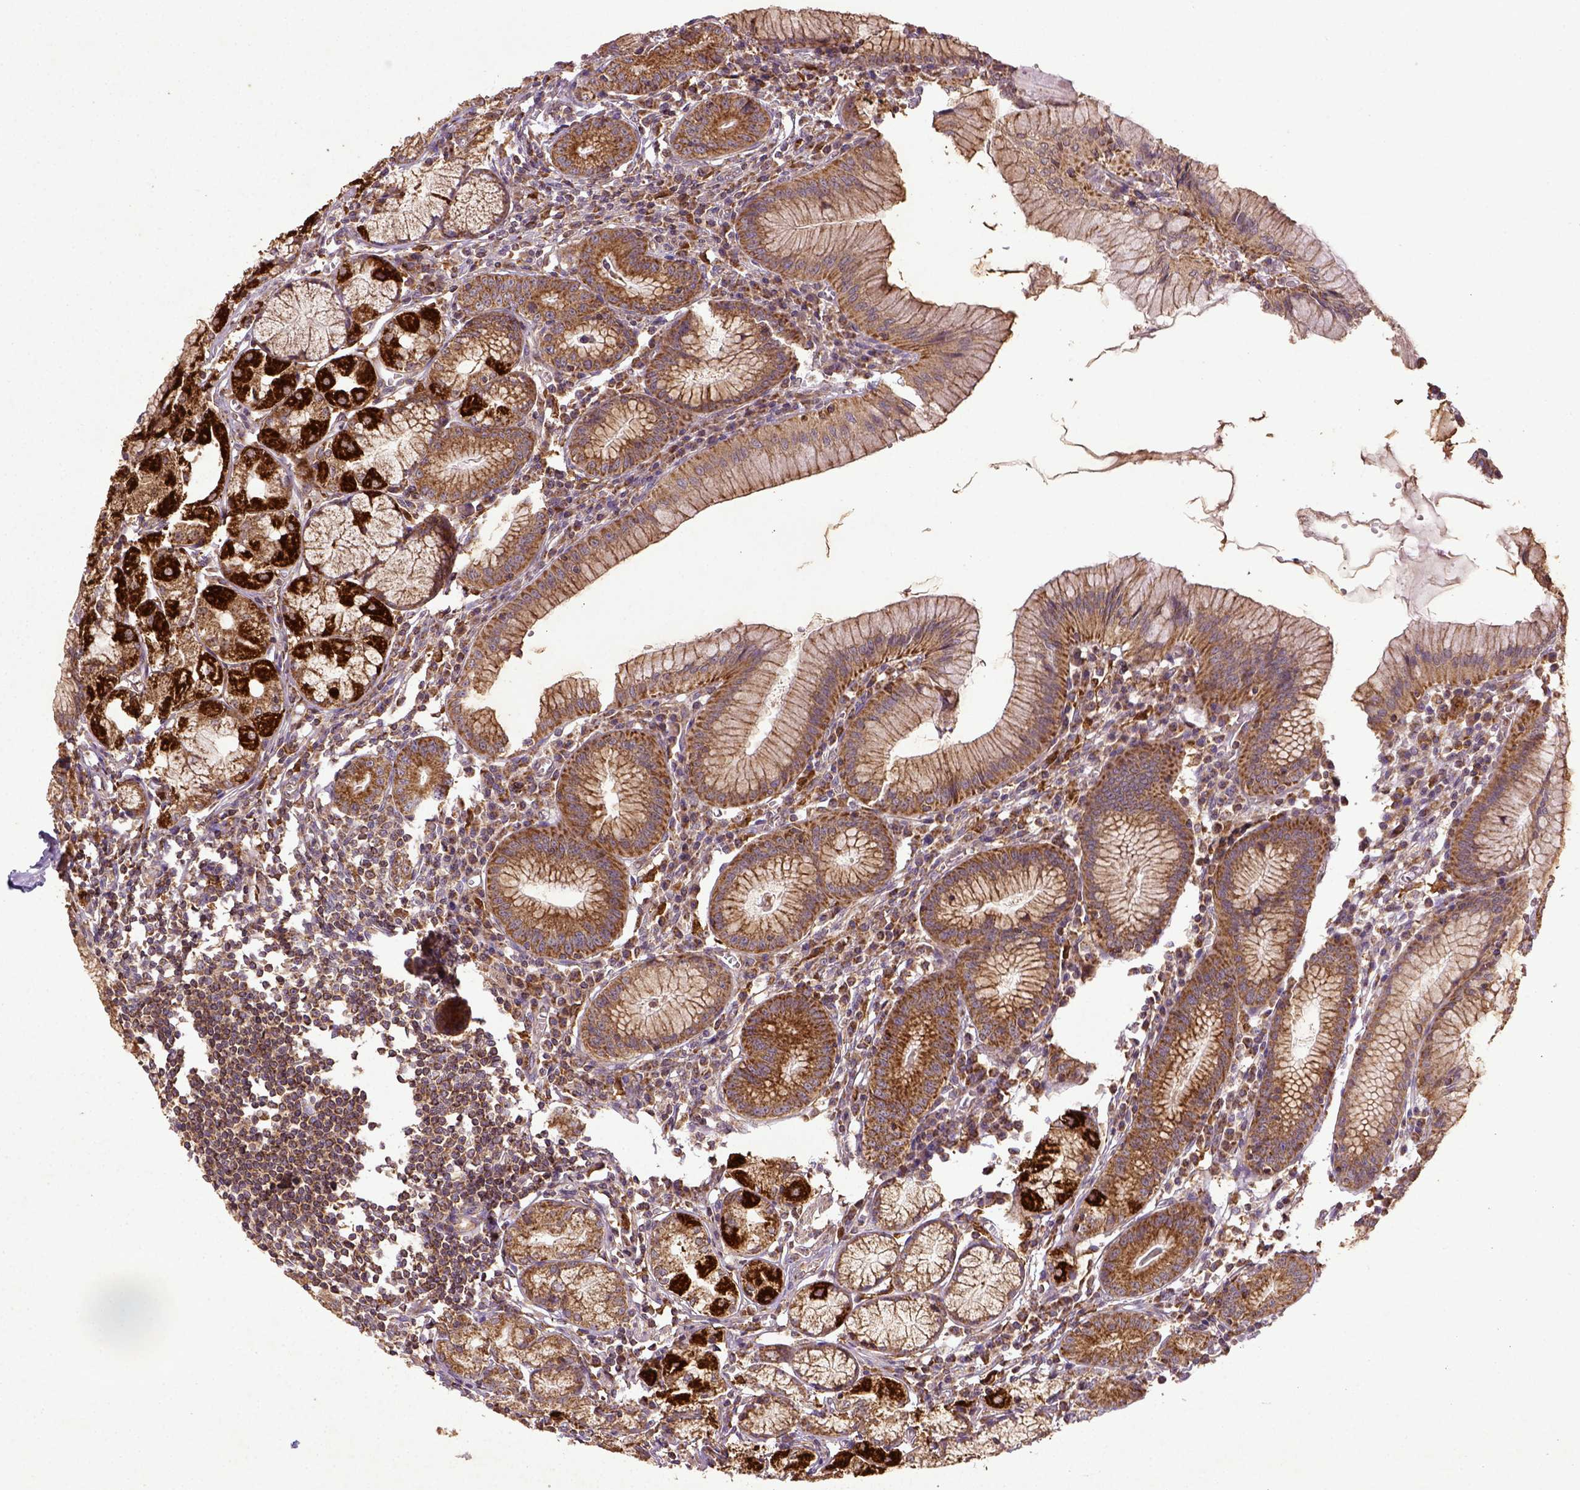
{"staining": {"intensity": "strong", "quantity": ">75%", "location": "cytoplasmic/membranous"}, "tissue": "stomach", "cell_type": "Glandular cells", "image_type": "normal", "snomed": [{"axis": "morphology", "description": "Normal tissue, NOS"}, {"axis": "topography", "description": "Stomach"}], "caption": "Immunohistochemical staining of unremarkable human stomach reveals high levels of strong cytoplasmic/membranous positivity in about >75% of glandular cells.", "gene": "MT", "patient": {"sex": "male", "age": 55}}